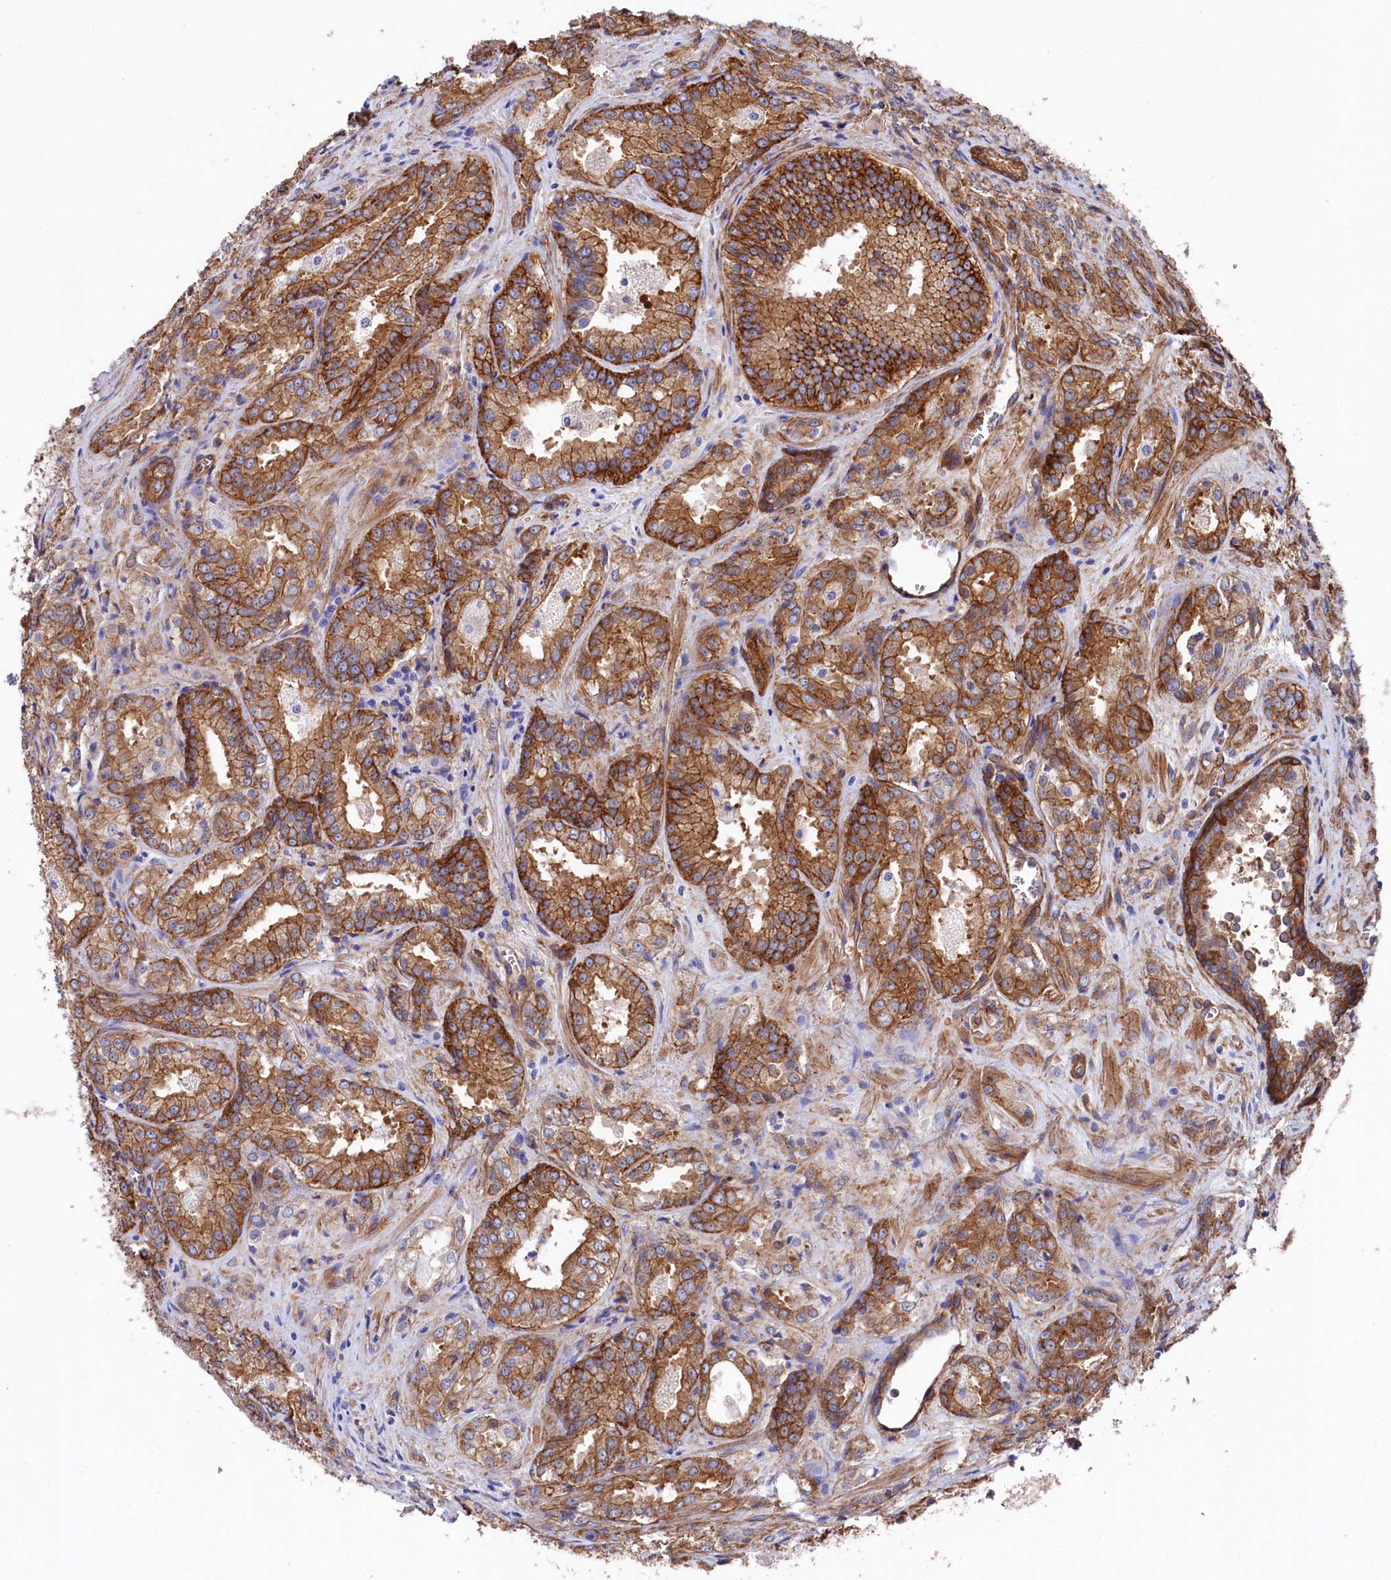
{"staining": {"intensity": "strong", "quantity": ">75%", "location": "cytoplasmic/membranous"}, "tissue": "prostate cancer", "cell_type": "Tumor cells", "image_type": "cancer", "snomed": [{"axis": "morphology", "description": "Adenocarcinoma, Low grade"}, {"axis": "topography", "description": "Prostate"}], "caption": "Immunohistochemistry (DAB (3,3'-diaminobenzidine)) staining of human prostate low-grade adenocarcinoma reveals strong cytoplasmic/membranous protein expression in about >75% of tumor cells. (Brightfield microscopy of DAB IHC at high magnification).", "gene": "TNKS1BP1", "patient": {"sex": "male", "age": 47}}